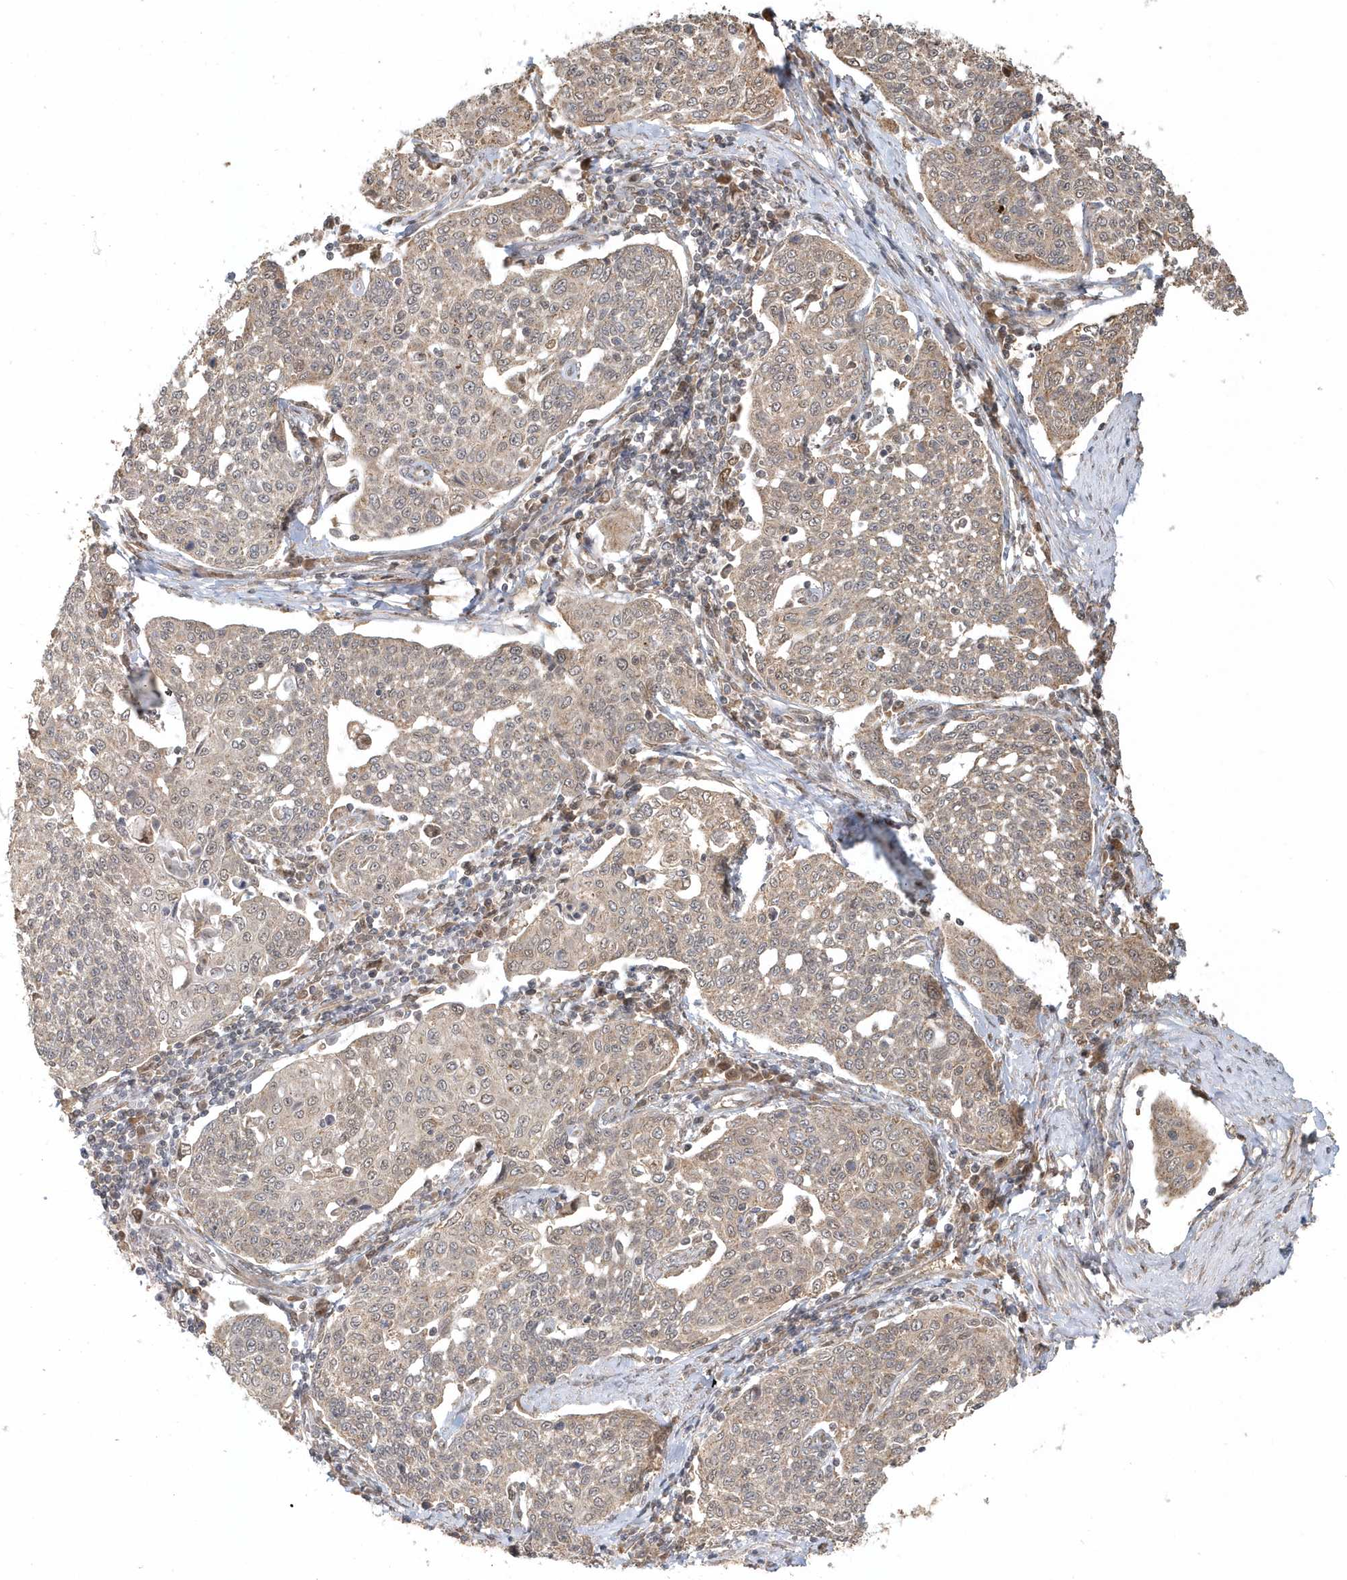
{"staining": {"intensity": "weak", "quantity": "25%-75%", "location": "cytoplasmic/membranous"}, "tissue": "cervical cancer", "cell_type": "Tumor cells", "image_type": "cancer", "snomed": [{"axis": "morphology", "description": "Squamous cell carcinoma, NOS"}, {"axis": "topography", "description": "Cervix"}], "caption": "Immunohistochemical staining of cervical squamous cell carcinoma demonstrates low levels of weak cytoplasmic/membranous positivity in about 25%-75% of tumor cells.", "gene": "PSMD6", "patient": {"sex": "female", "age": 34}}